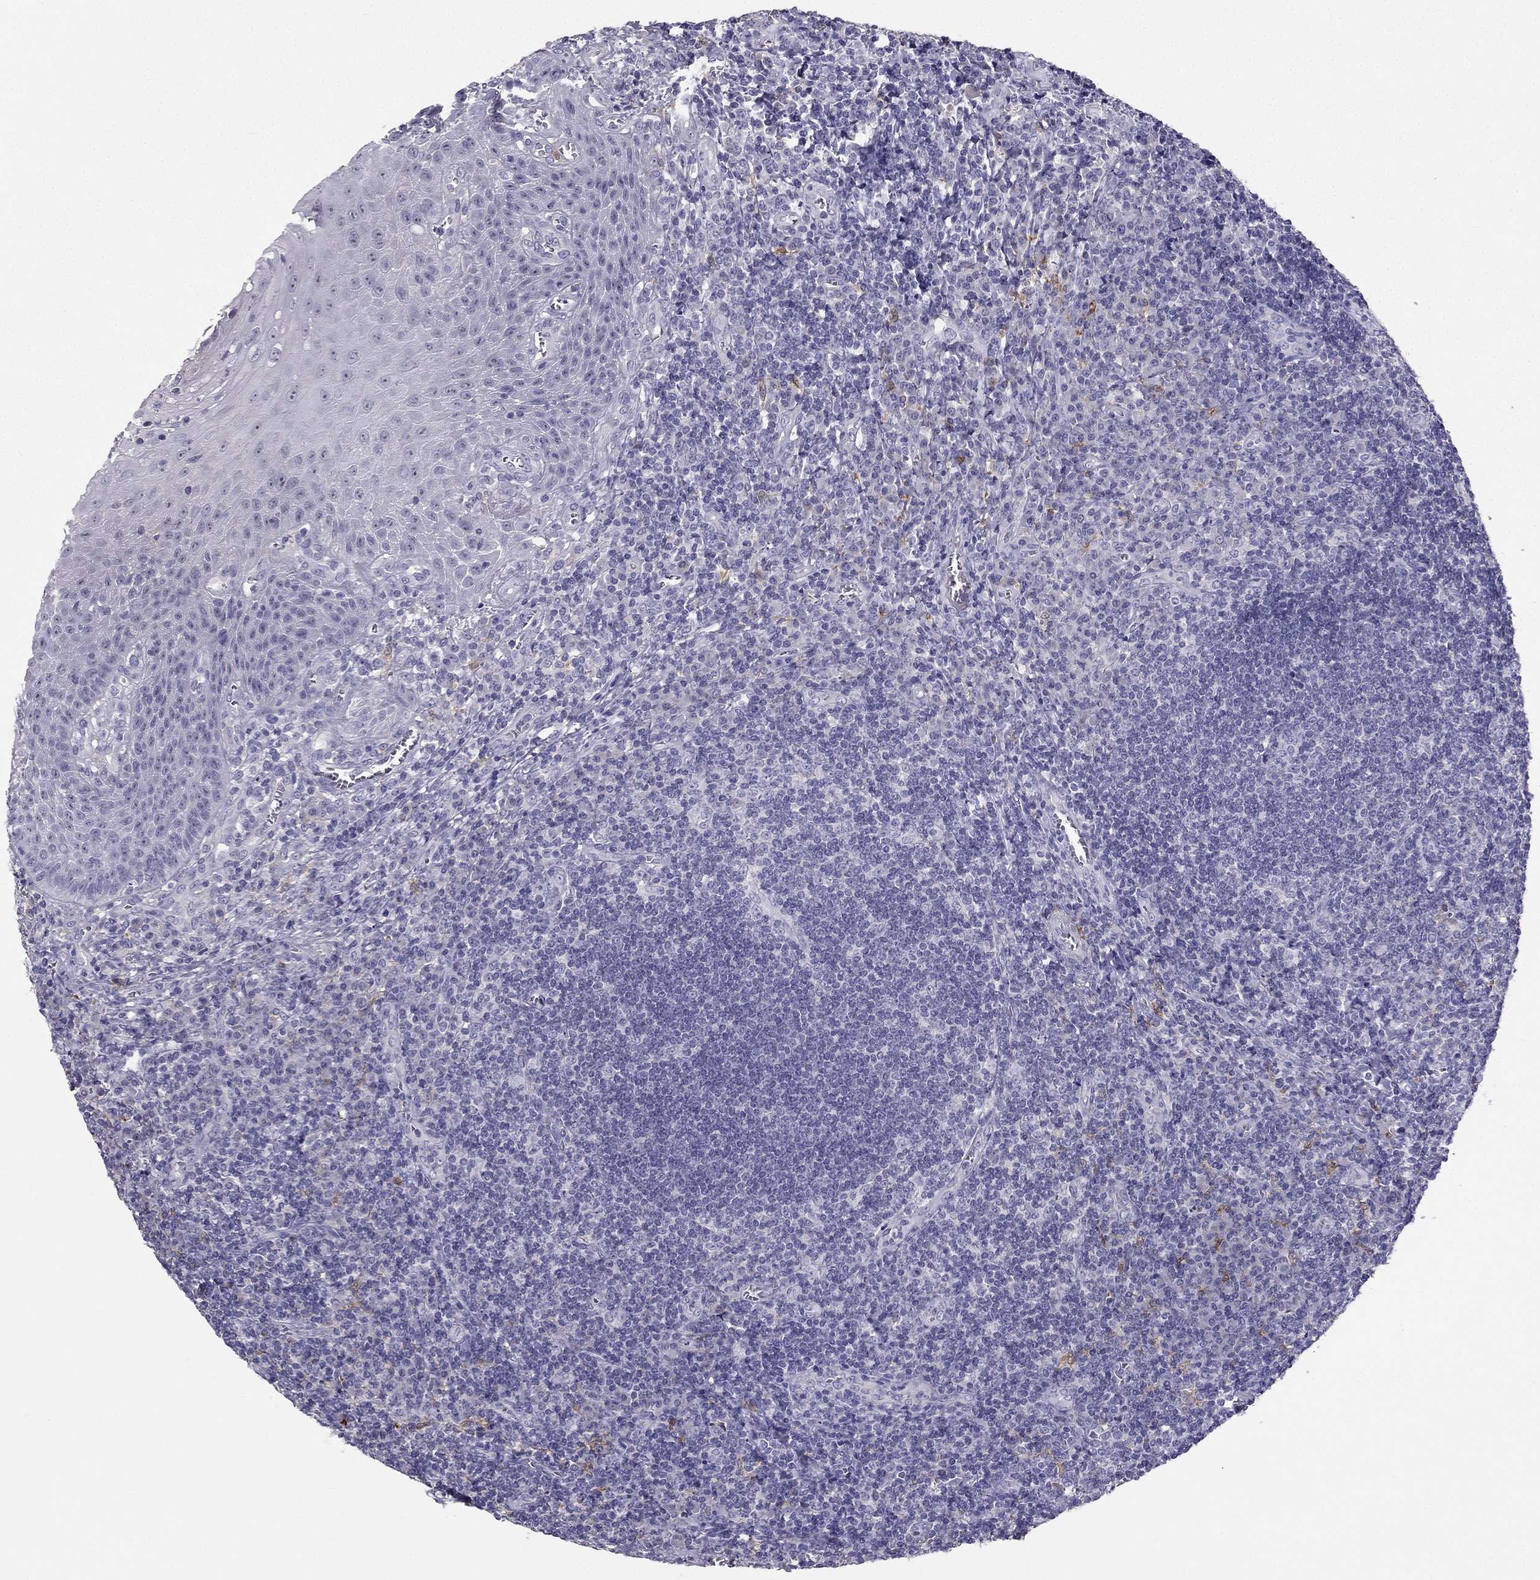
{"staining": {"intensity": "negative", "quantity": "none", "location": "none"}, "tissue": "tonsil", "cell_type": "Germinal center cells", "image_type": "normal", "snomed": [{"axis": "morphology", "description": "Normal tissue, NOS"}, {"axis": "topography", "description": "Tonsil"}], "caption": "Benign tonsil was stained to show a protein in brown. There is no significant expression in germinal center cells.", "gene": "LMTK3", "patient": {"sex": "male", "age": 33}}